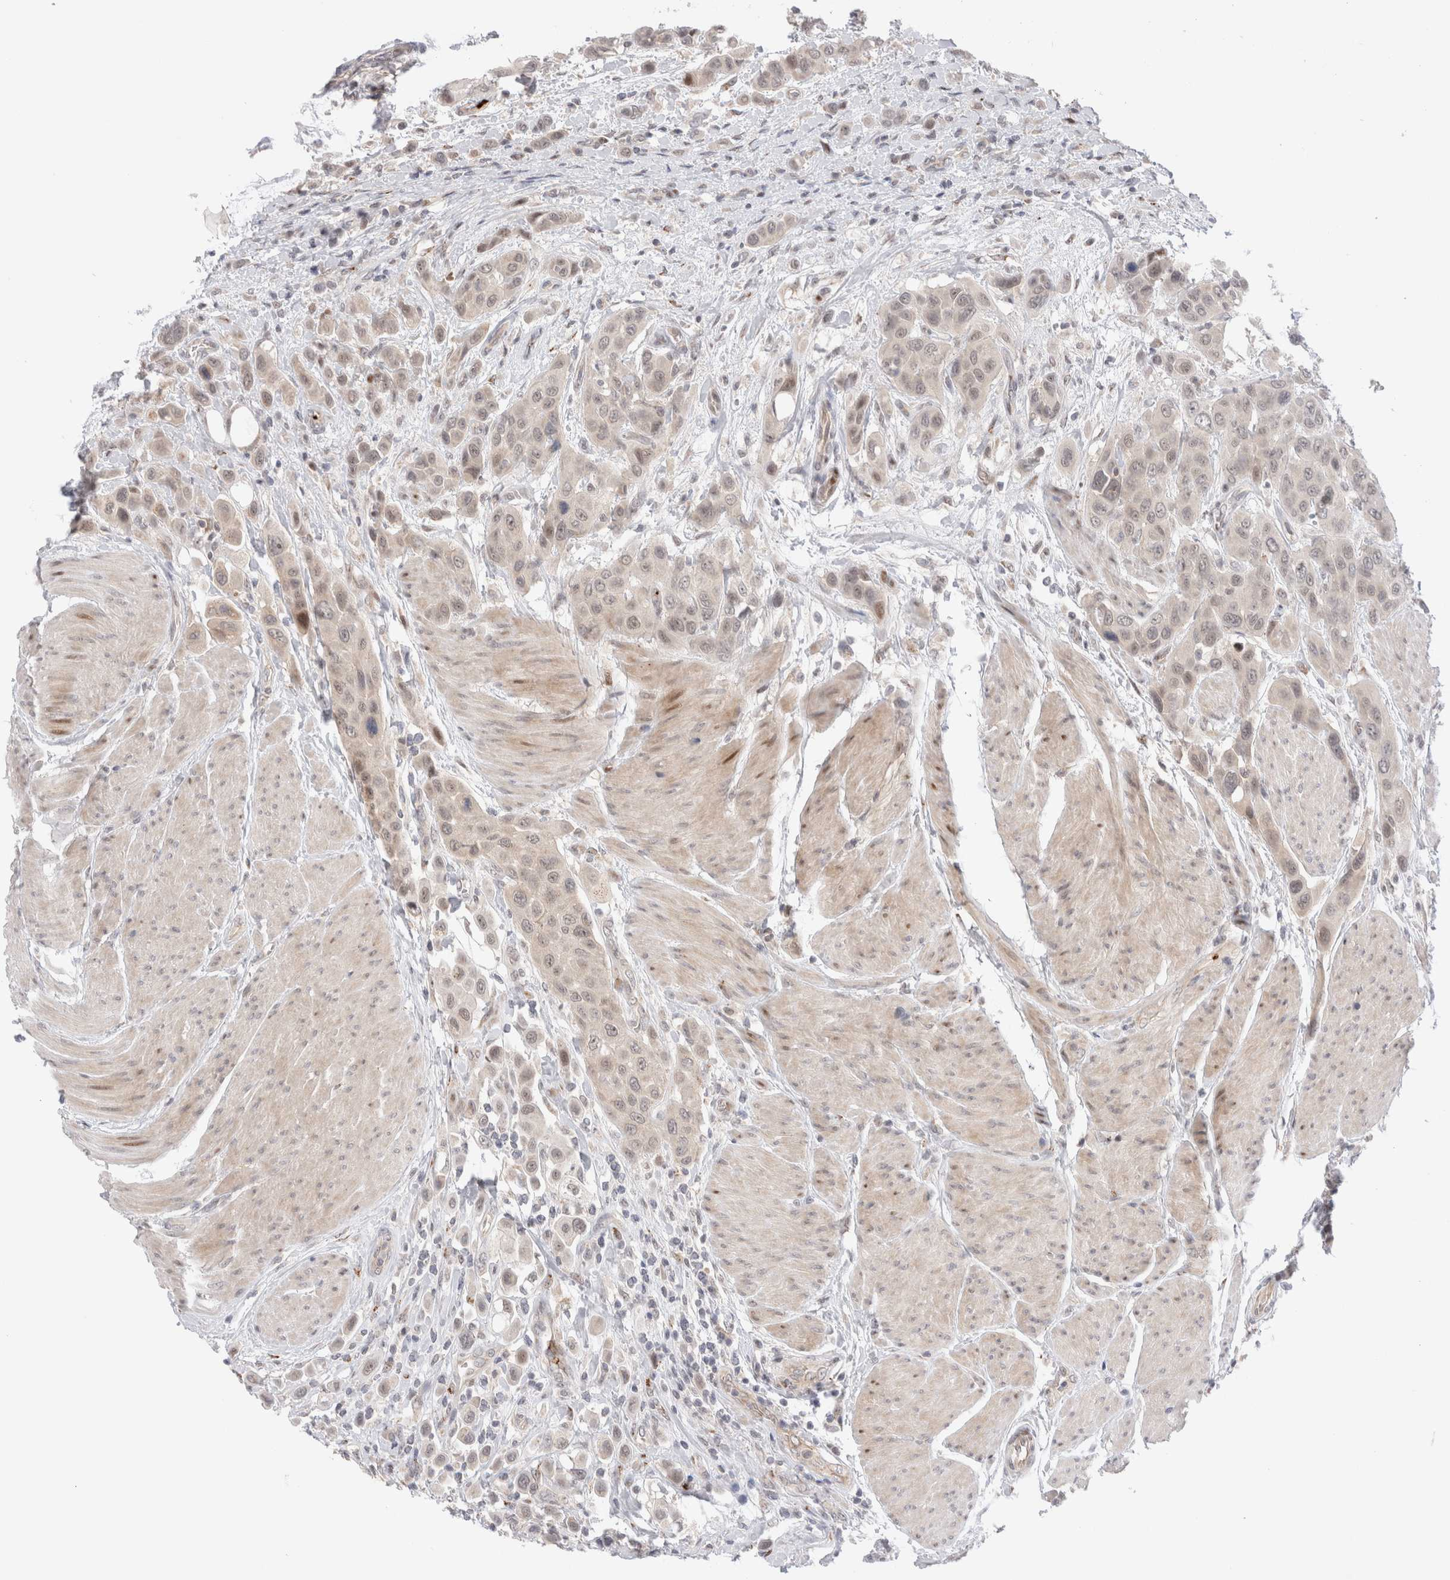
{"staining": {"intensity": "weak", "quantity": "<25%", "location": "nuclear"}, "tissue": "urothelial cancer", "cell_type": "Tumor cells", "image_type": "cancer", "snomed": [{"axis": "morphology", "description": "Urothelial carcinoma, High grade"}, {"axis": "topography", "description": "Urinary bladder"}], "caption": "An immunohistochemistry image of urothelial carcinoma (high-grade) is shown. There is no staining in tumor cells of urothelial carcinoma (high-grade). (Stains: DAB (3,3'-diaminobenzidine) immunohistochemistry with hematoxylin counter stain, Microscopy: brightfield microscopy at high magnification).", "gene": "VPS28", "patient": {"sex": "male", "age": 50}}